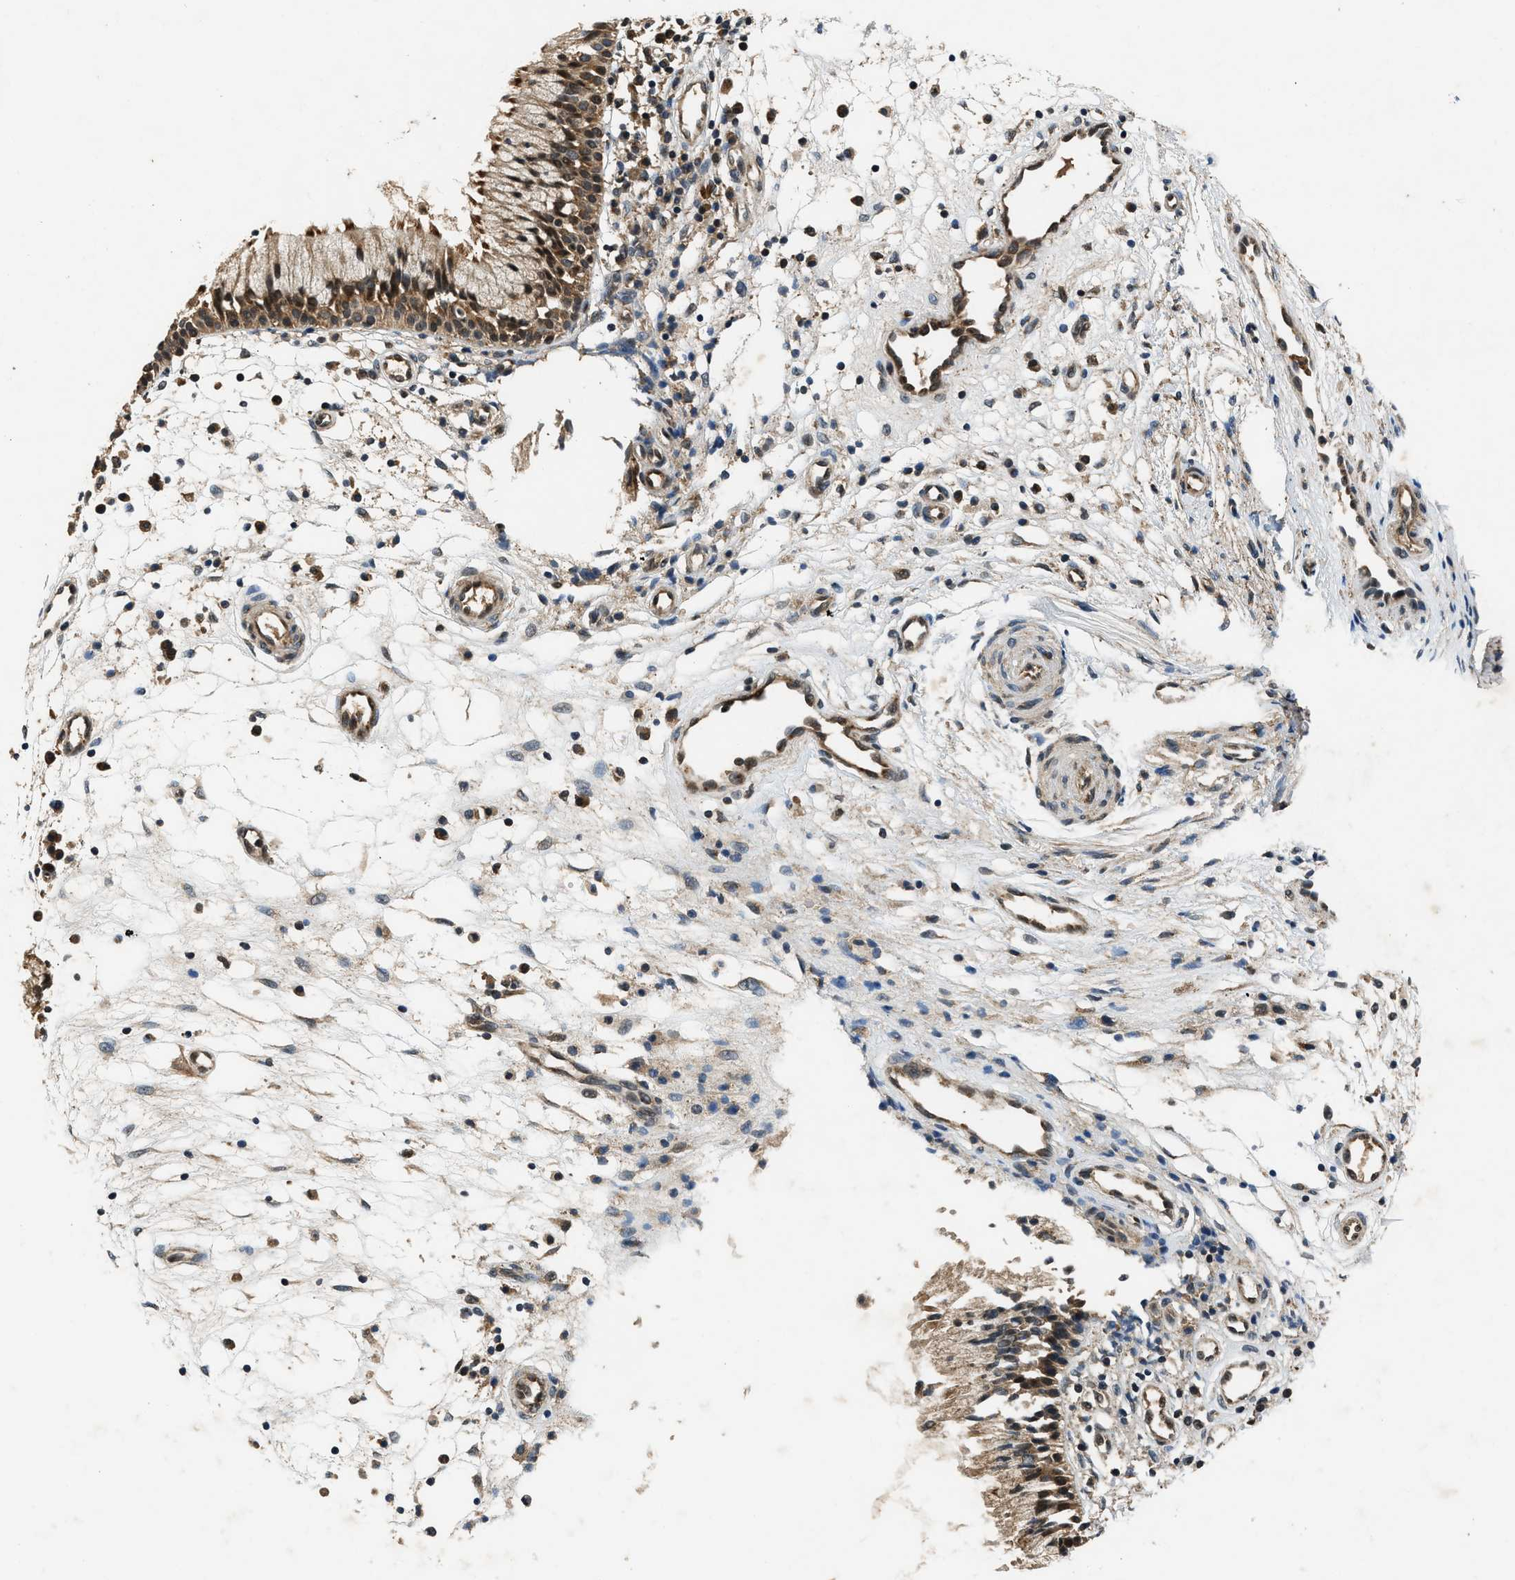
{"staining": {"intensity": "strong", "quantity": ">75%", "location": "cytoplasmic/membranous"}, "tissue": "nasopharynx", "cell_type": "Respiratory epithelial cells", "image_type": "normal", "snomed": [{"axis": "morphology", "description": "Normal tissue, NOS"}, {"axis": "topography", "description": "Nasopharynx"}], "caption": "Protein staining of benign nasopharynx reveals strong cytoplasmic/membranous positivity in about >75% of respiratory epithelial cells.", "gene": "RPS6KB1", "patient": {"sex": "male", "age": 21}}